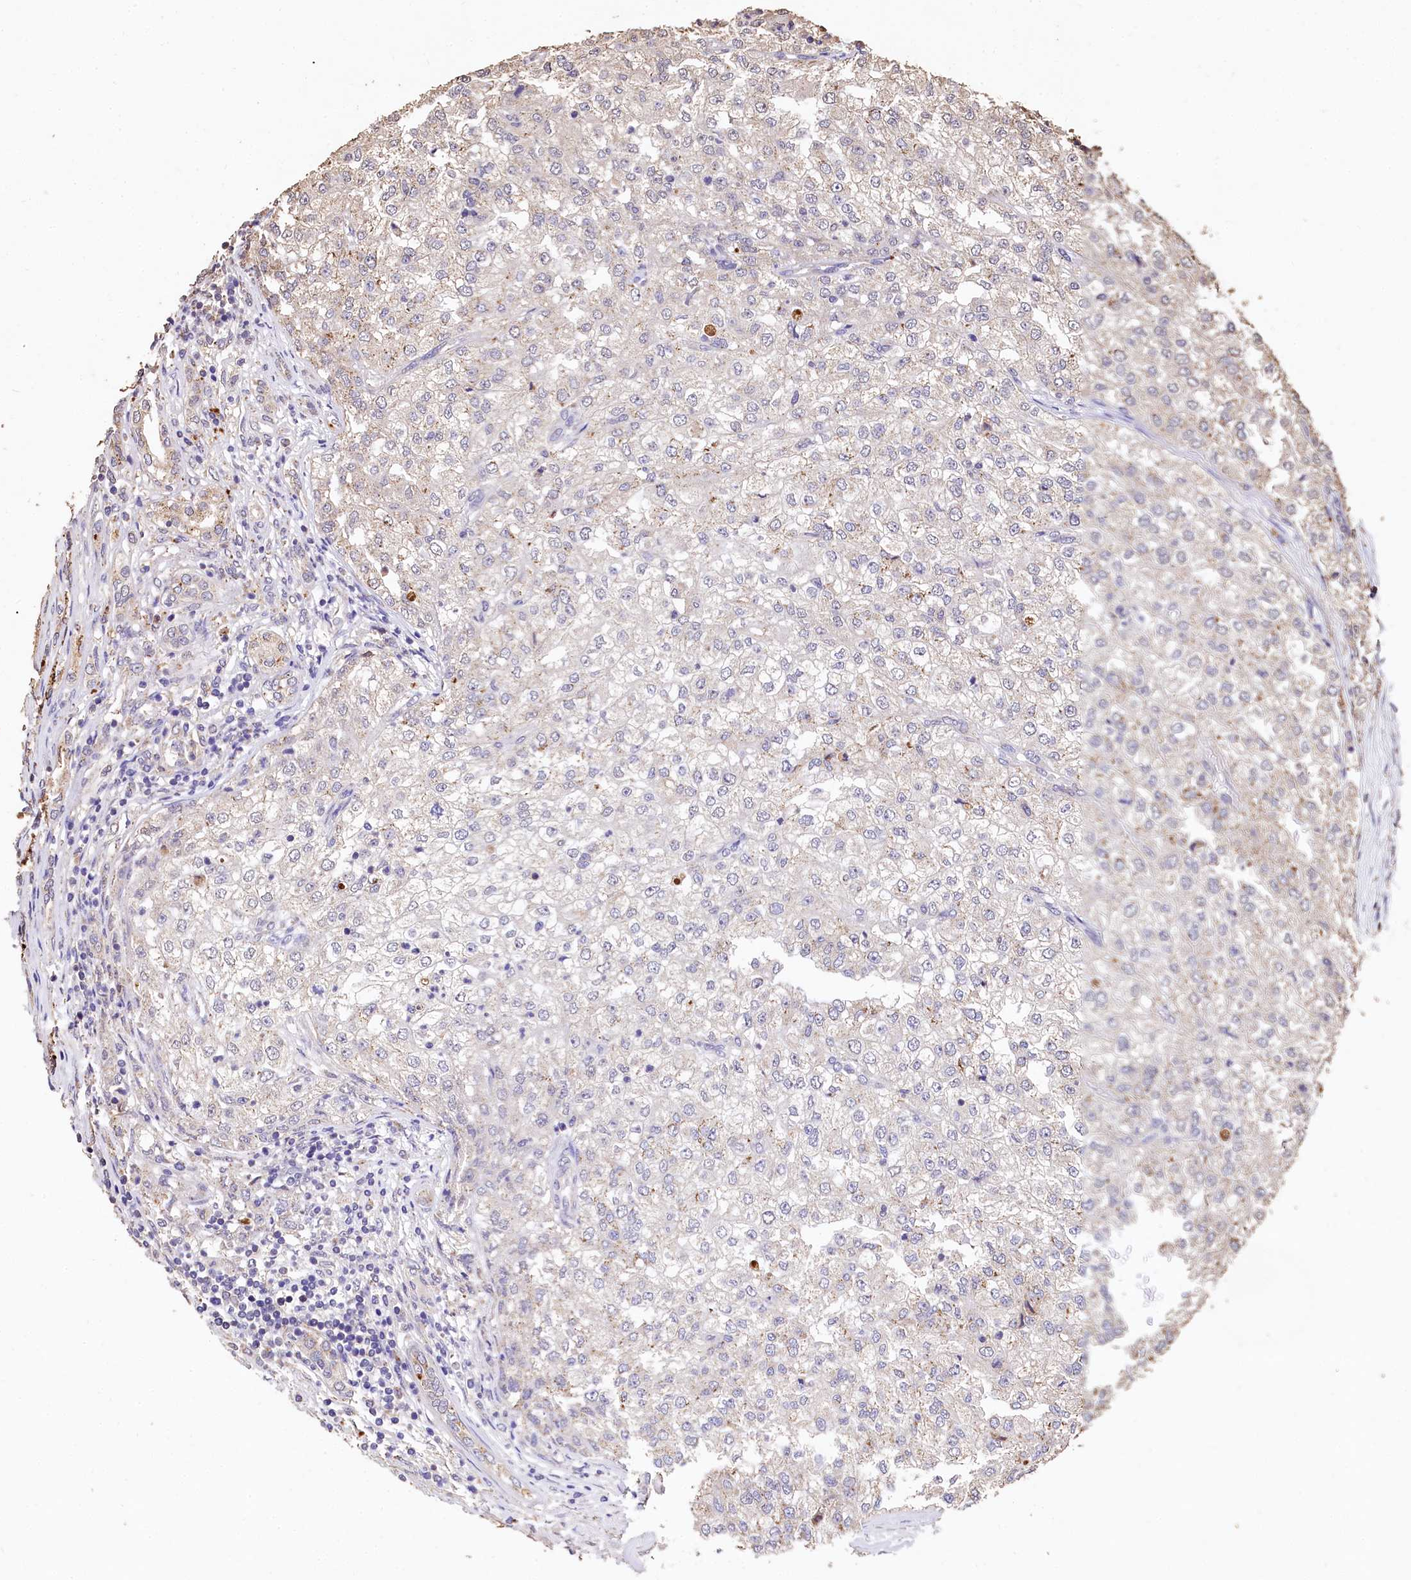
{"staining": {"intensity": "negative", "quantity": "none", "location": "none"}, "tissue": "renal cancer", "cell_type": "Tumor cells", "image_type": "cancer", "snomed": [{"axis": "morphology", "description": "Adenocarcinoma, NOS"}, {"axis": "topography", "description": "Kidney"}], "caption": "Human renal cancer stained for a protein using IHC shows no expression in tumor cells.", "gene": "LSM4", "patient": {"sex": "female", "age": 54}}